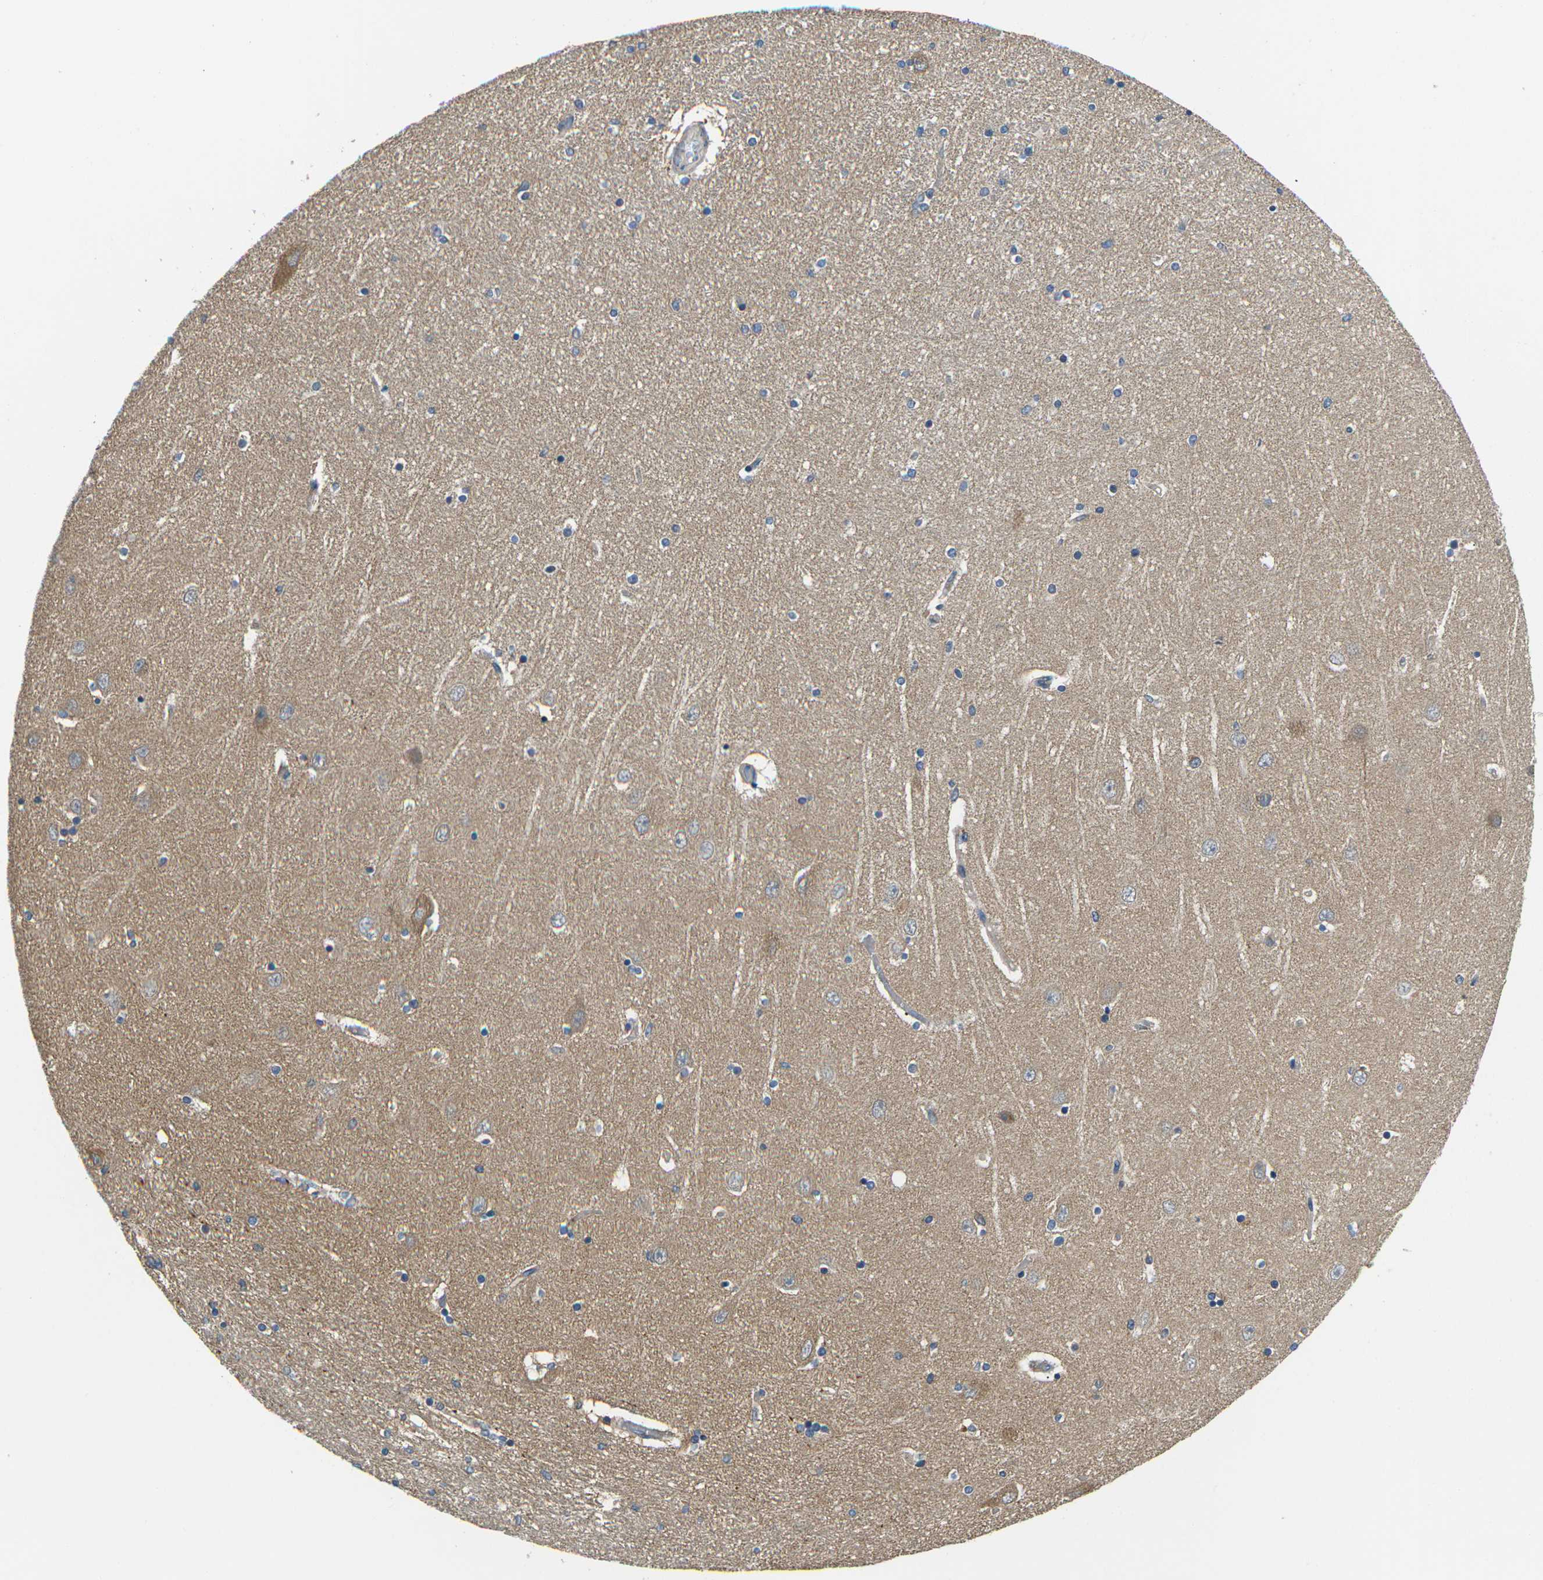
{"staining": {"intensity": "moderate", "quantity": "<25%", "location": "cytoplasmic/membranous"}, "tissue": "hippocampus", "cell_type": "Glial cells", "image_type": "normal", "snomed": [{"axis": "morphology", "description": "Normal tissue, NOS"}, {"axis": "topography", "description": "Hippocampus"}], "caption": "A micrograph of human hippocampus stained for a protein shows moderate cytoplasmic/membranous brown staining in glial cells.", "gene": "TMCC2", "patient": {"sex": "female", "age": 54}}